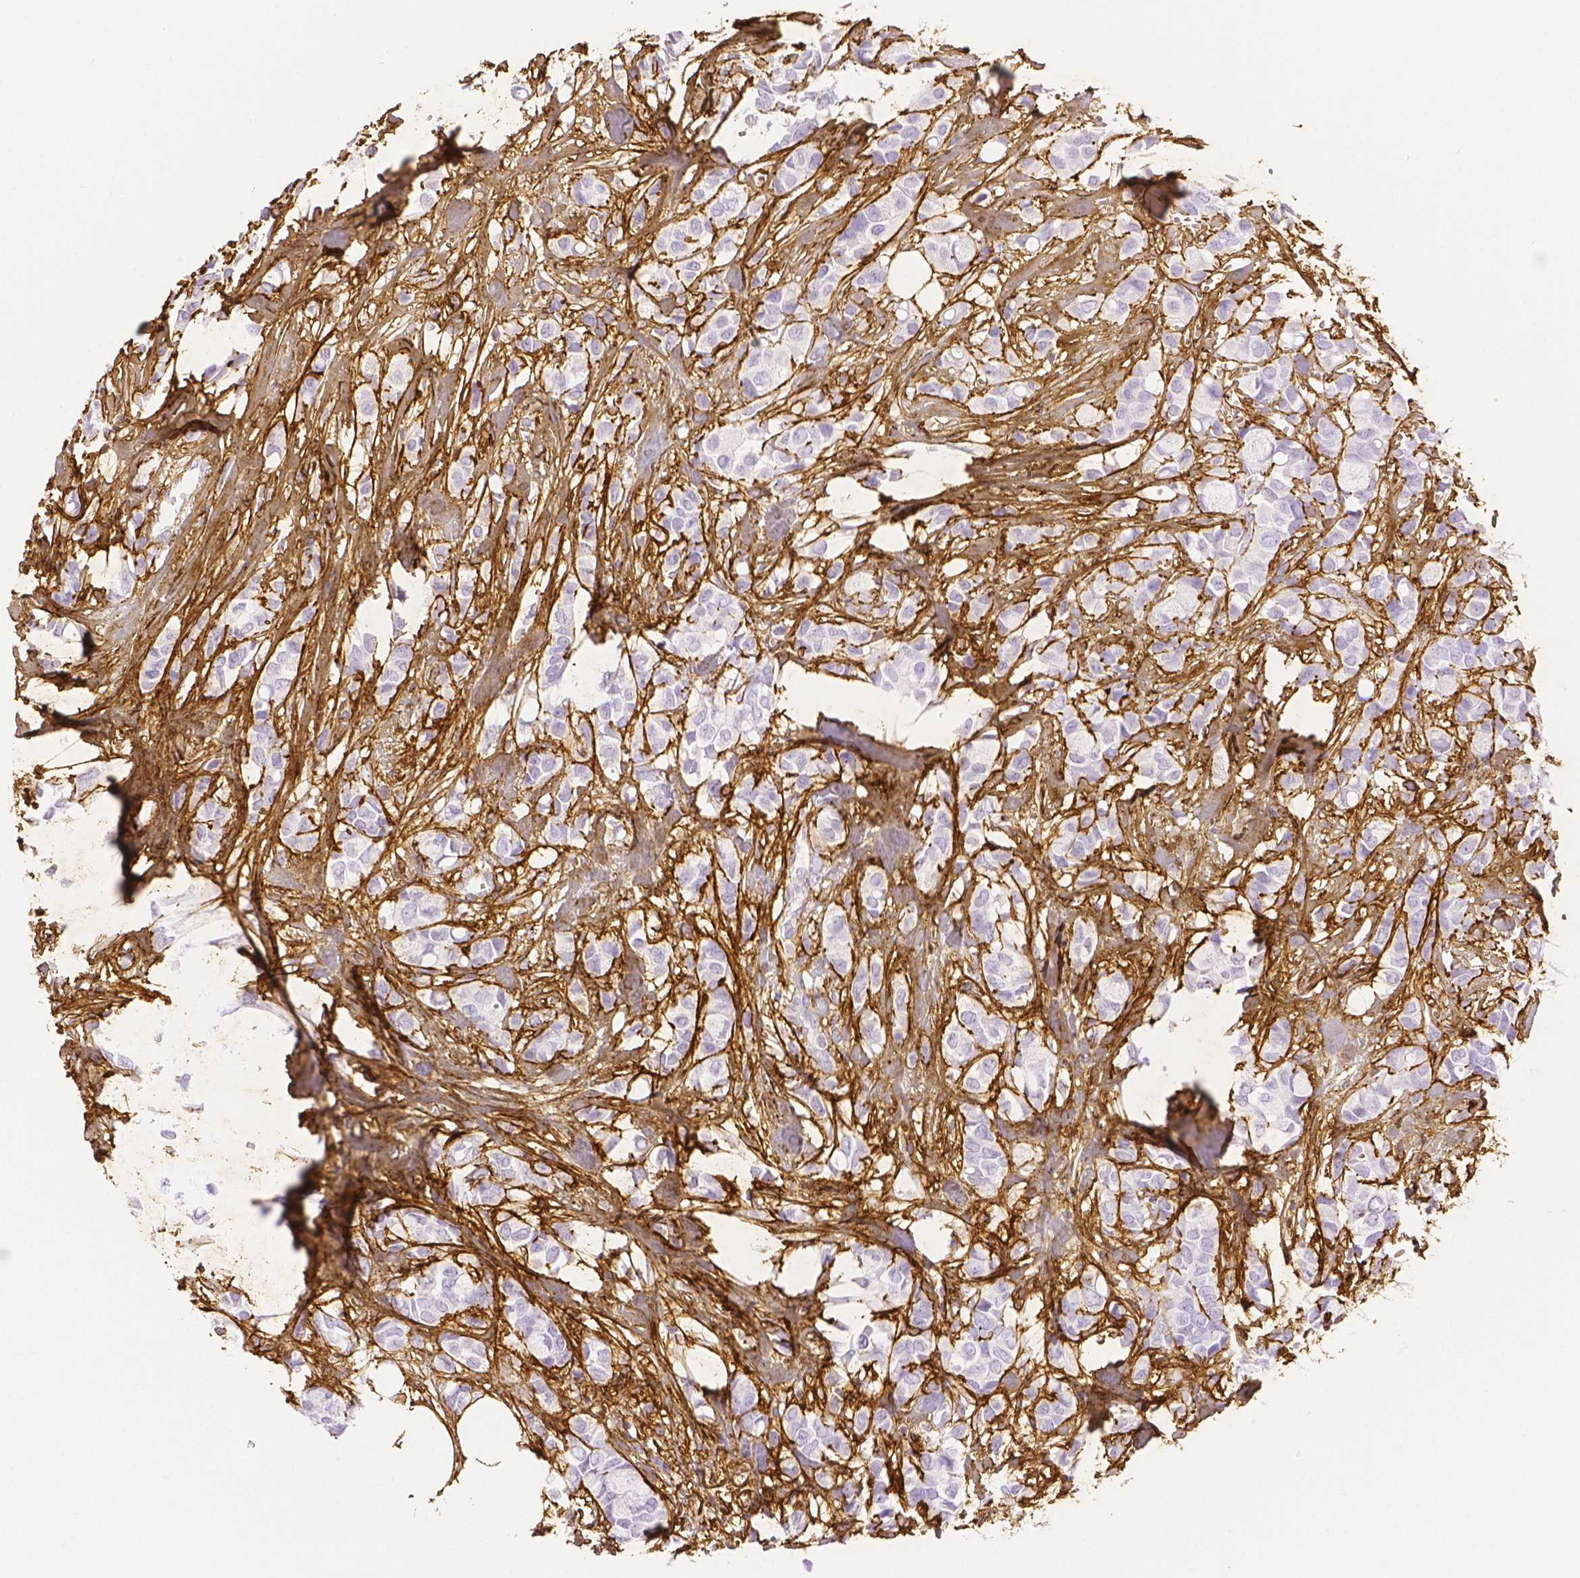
{"staining": {"intensity": "negative", "quantity": "none", "location": "none"}, "tissue": "breast cancer", "cell_type": "Tumor cells", "image_type": "cancer", "snomed": [{"axis": "morphology", "description": "Duct carcinoma"}, {"axis": "topography", "description": "Breast"}], "caption": "Tumor cells show no significant protein positivity in breast cancer.", "gene": "FBN1", "patient": {"sex": "female", "age": 85}}